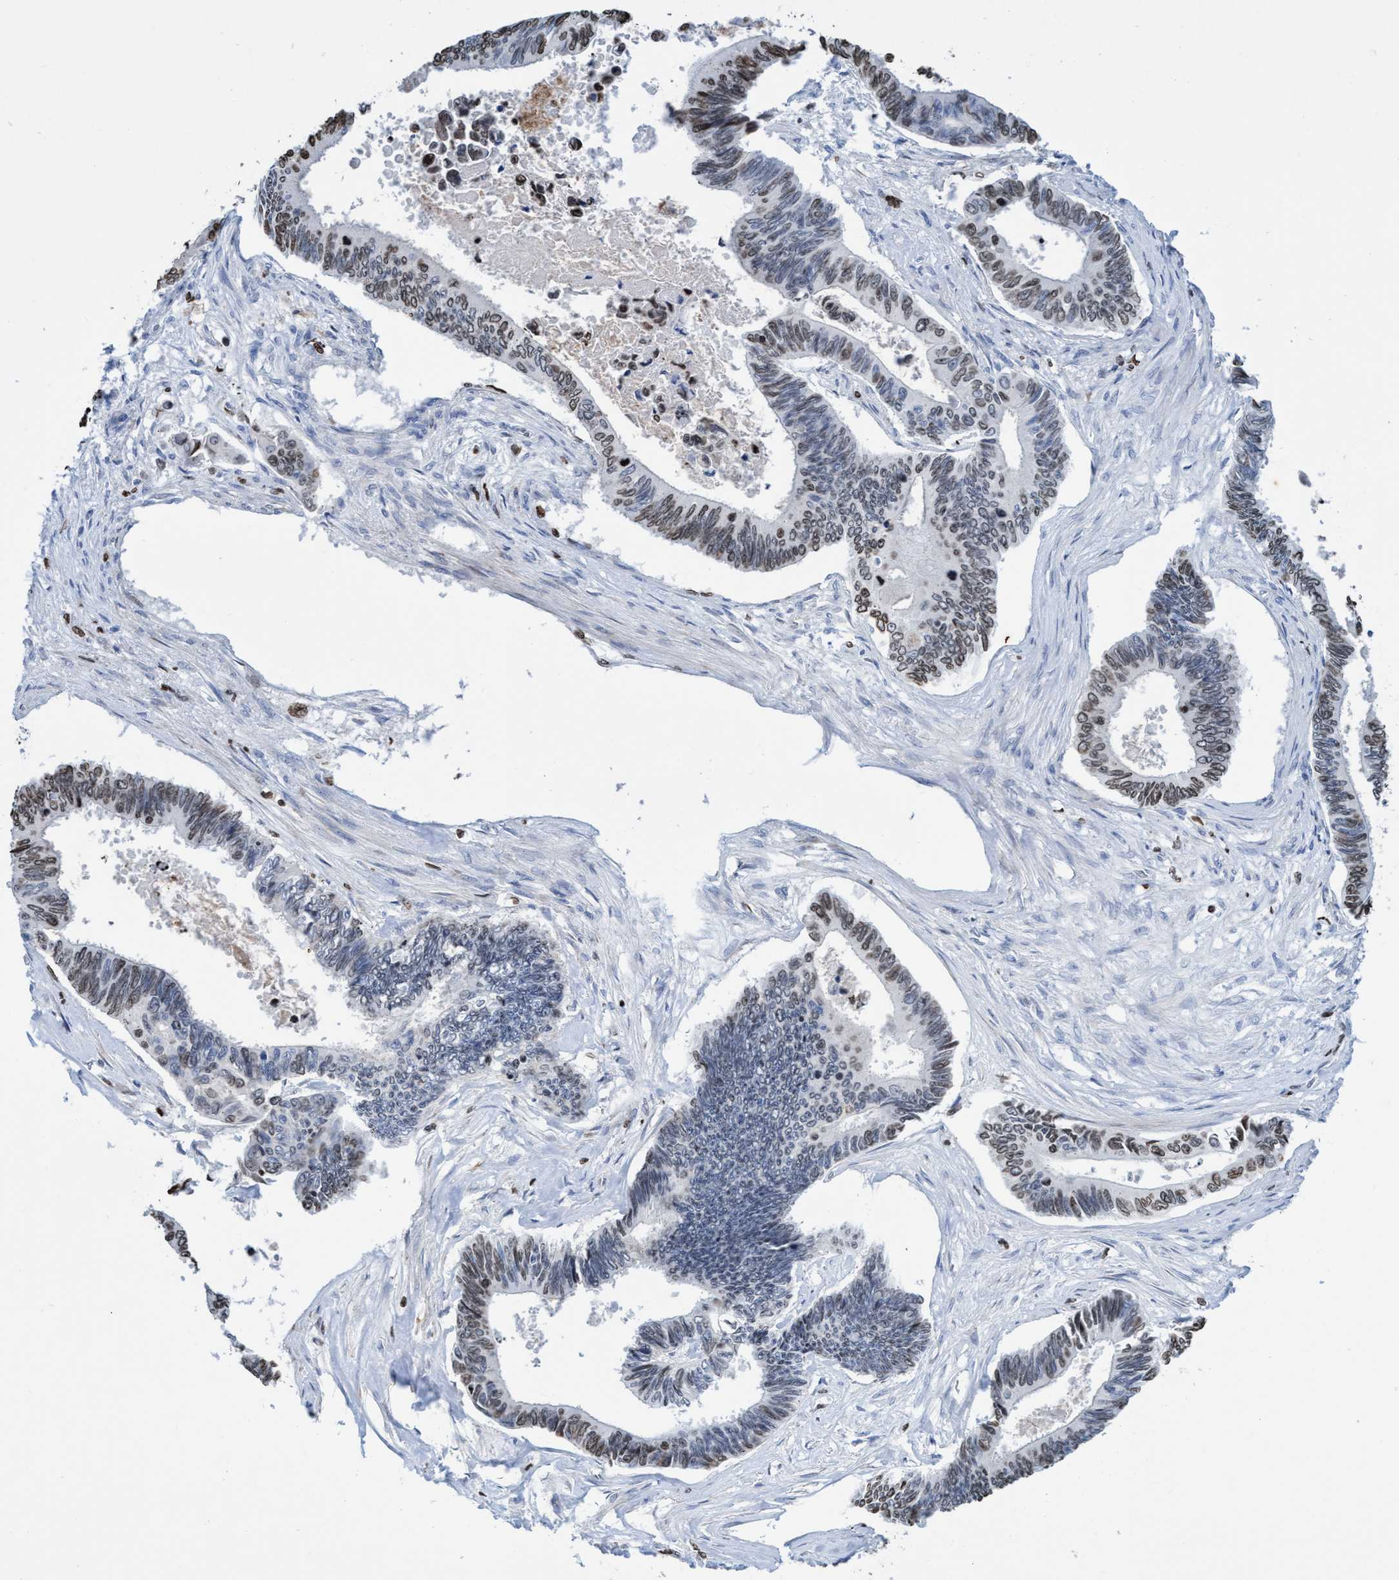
{"staining": {"intensity": "moderate", "quantity": "25%-75%", "location": "nuclear"}, "tissue": "pancreatic cancer", "cell_type": "Tumor cells", "image_type": "cancer", "snomed": [{"axis": "morphology", "description": "Adenocarcinoma, NOS"}, {"axis": "topography", "description": "Pancreas"}], "caption": "The immunohistochemical stain labels moderate nuclear expression in tumor cells of adenocarcinoma (pancreatic) tissue.", "gene": "CBX2", "patient": {"sex": "female", "age": 70}}